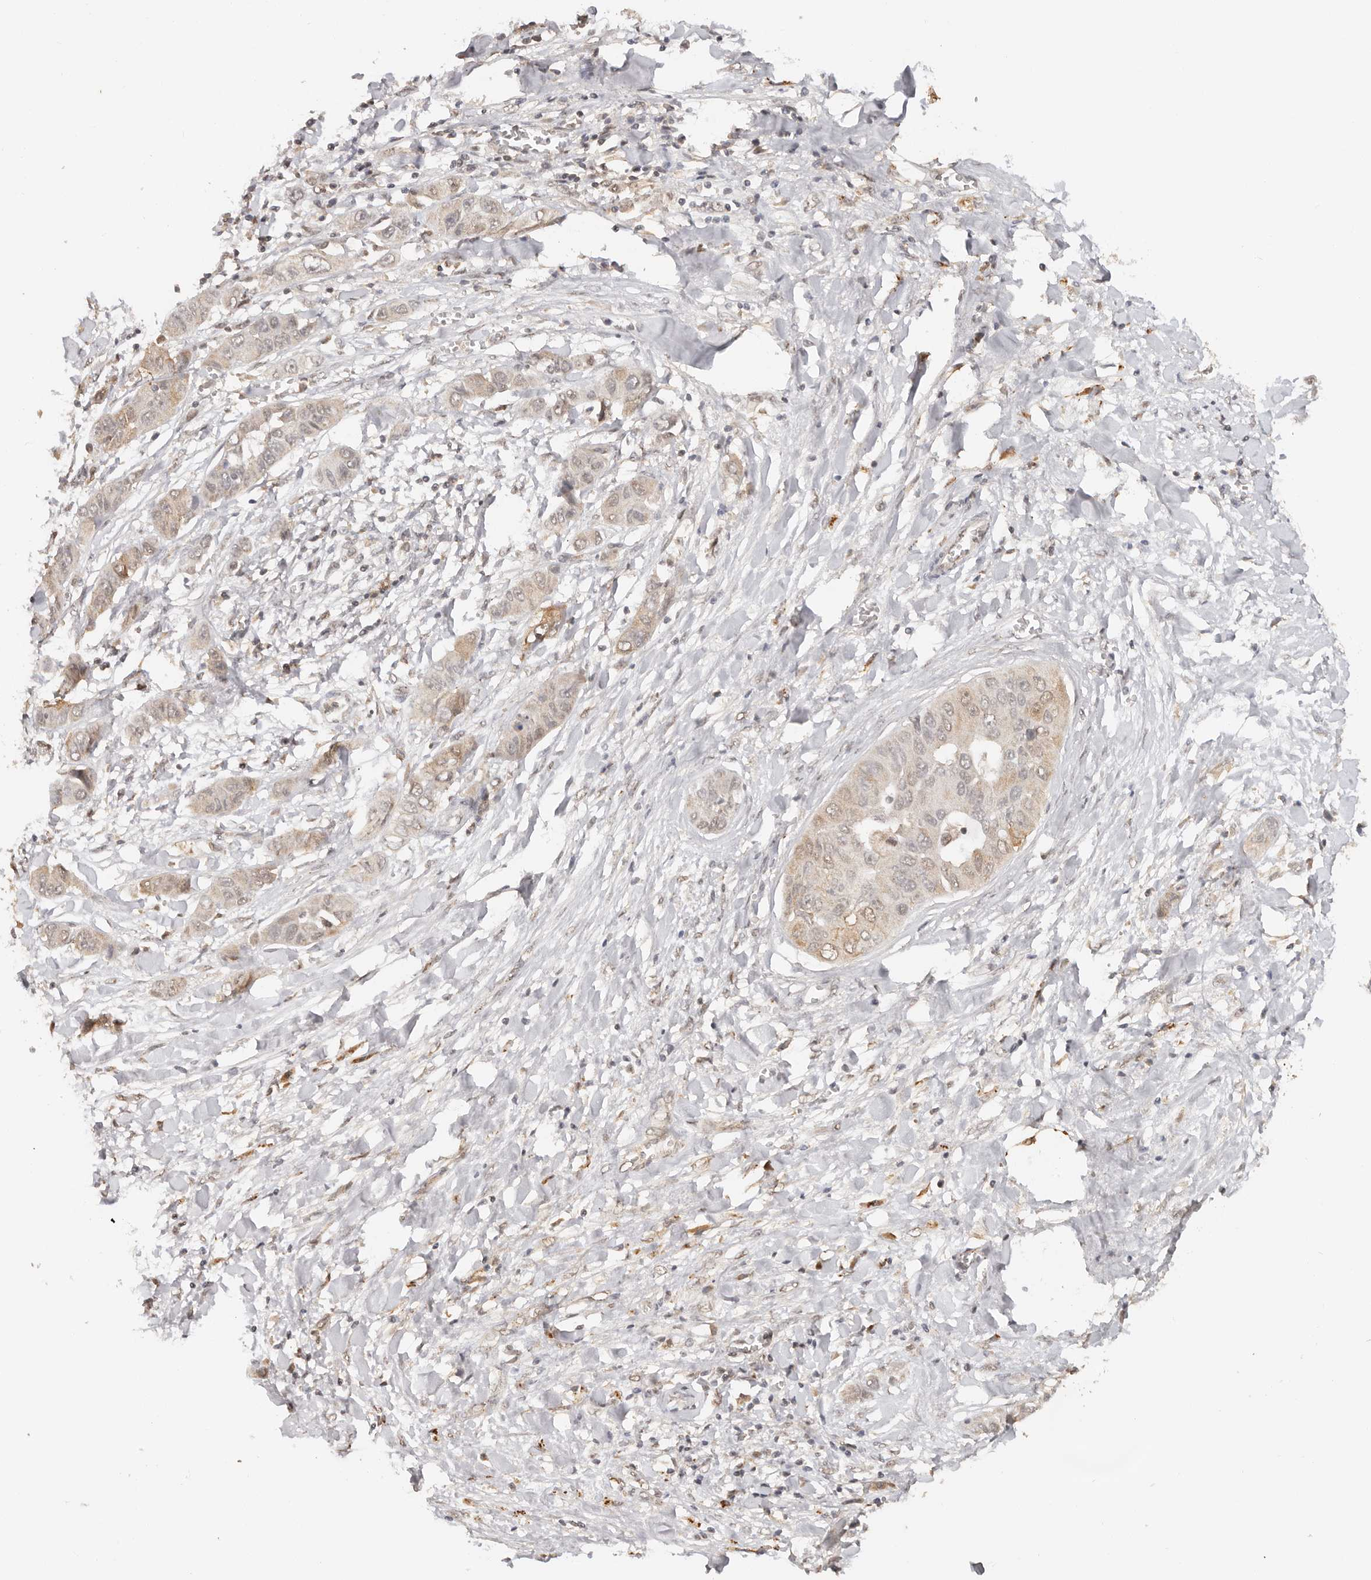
{"staining": {"intensity": "weak", "quantity": ">75%", "location": "cytoplasmic/membranous"}, "tissue": "liver cancer", "cell_type": "Tumor cells", "image_type": "cancer", "snomed": [{"axis": "morphology", "description": "Cholangiocarcinoma"}, {"axis": "topography", "description": "Liver"}], "caption": "Cholangiocarcinoma (liver) tissue shows weak cytoplasmic/membranous staining in about >75% of tumor cells", "gene": "SEC14L1", "patient": {"sex": "female", "age": 52}}